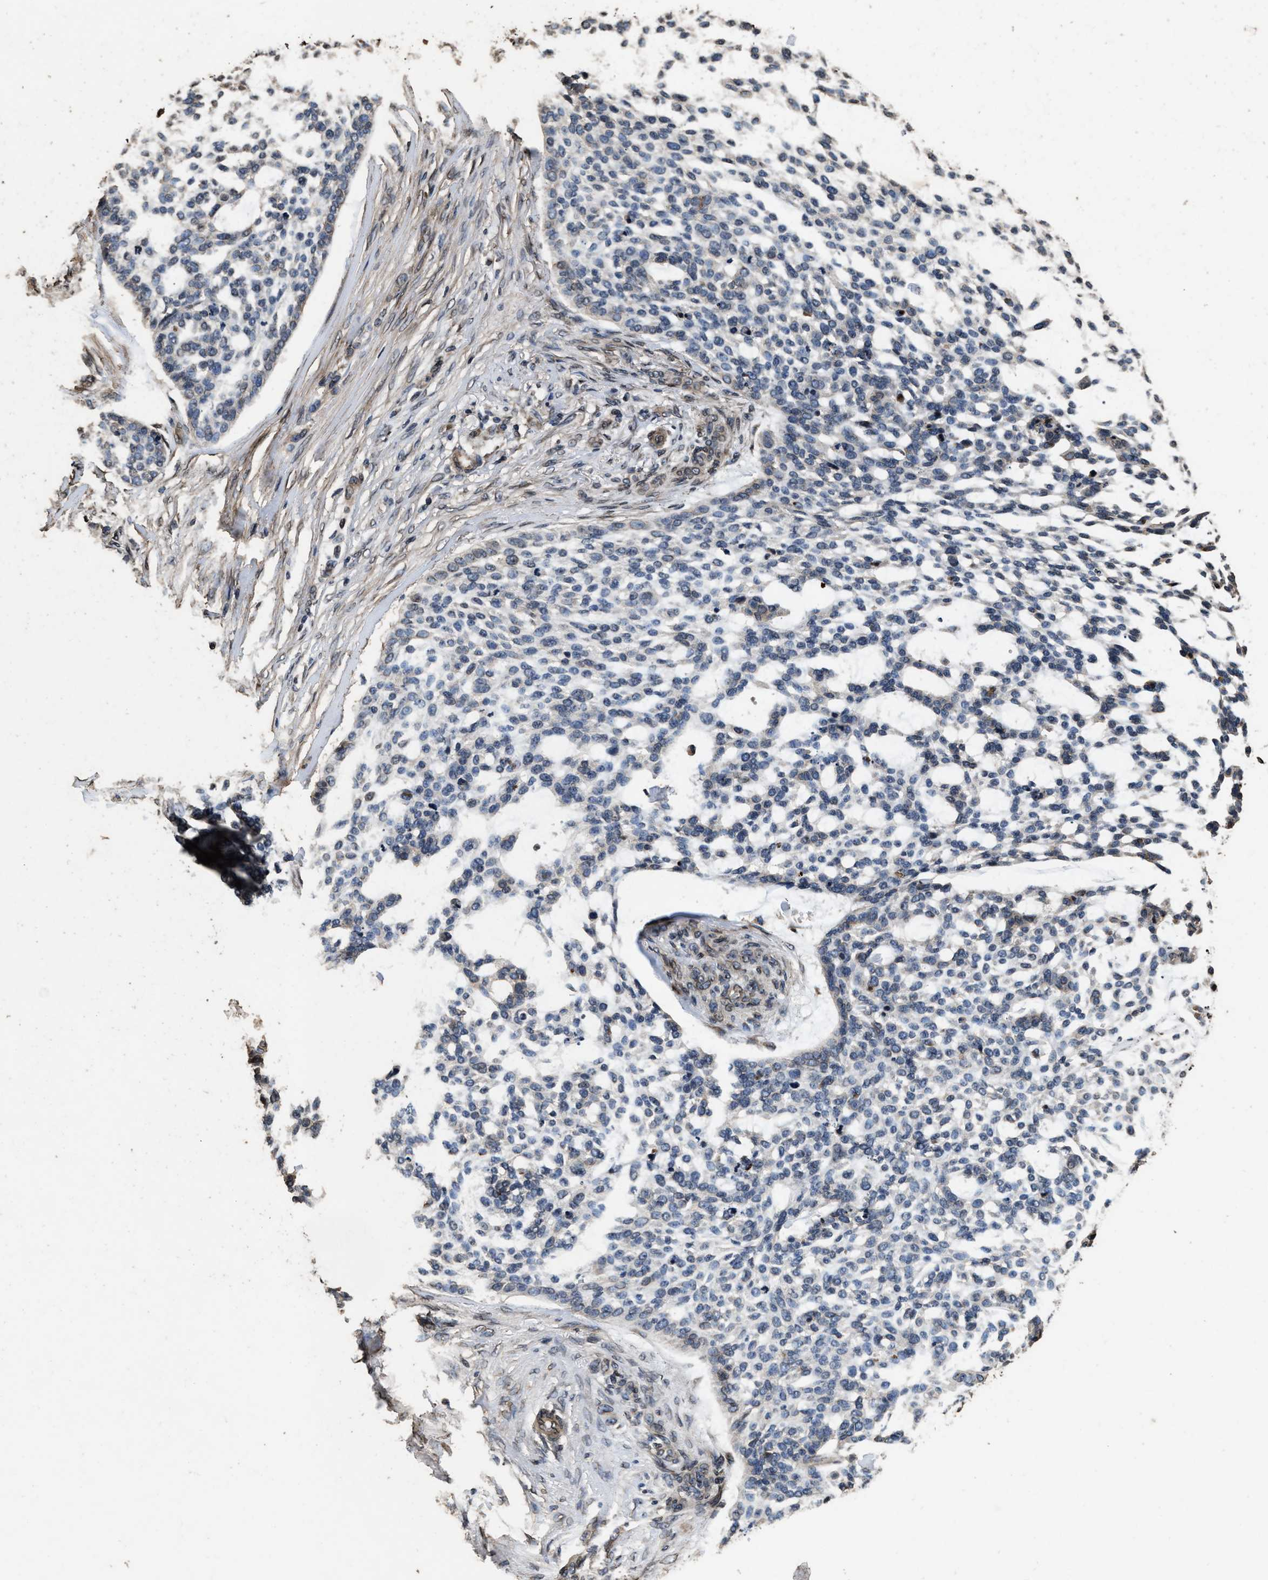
{"staining": {"intensity": "weak", "quantity": "<25%", "location": "cytoplasmic/membranous"}, "tissue": "skin cancer", "cell_type": "Tumor cells", "image_type": "cancer", "snomed": [{"axis": "morphology", "description": "Basal cell carcinoma"}, {"axis": "topography", "description": "Skin"}], "caption": "The histopathology image demonstrates no significant staining in tumor cells of skin basal cell carcinoma.", "gene": "ACCS", "patient": {"sex": "female", "age": 64}}